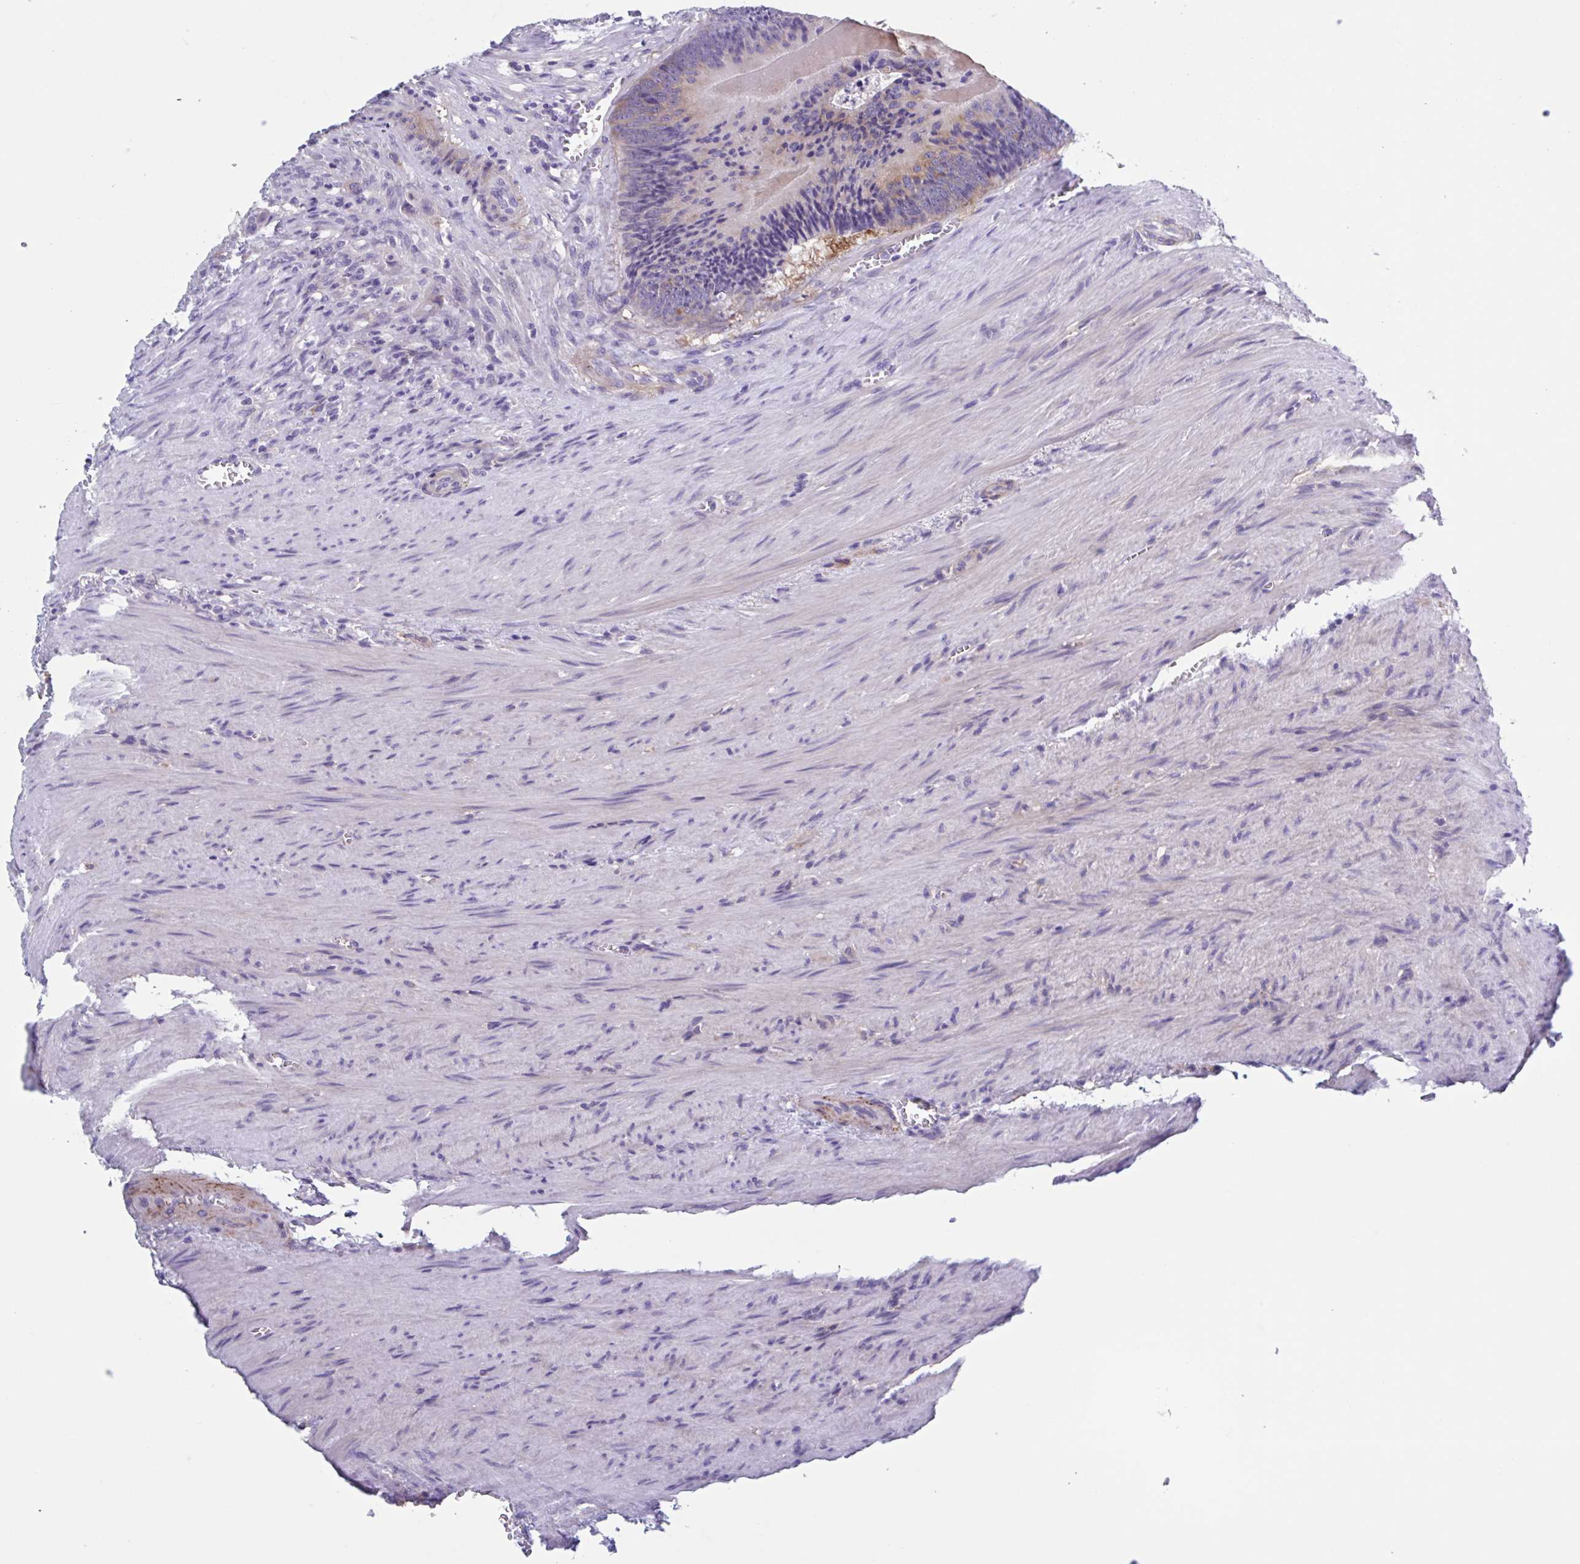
{"staining": {"intensity": "moderate", "quantity": "25%-75%", "location": "cytoplasmic/membranous"}, "tissue": "colorectal cancer", "cell_type": "Tumor cells", "image_type": "cancer", "snomed": [{"axis": "morphology", "description": "Adenocarcinoma, NOS"}, {"axis": "topography", "description": "Colon"}], "caption": "Immunohistochemical staining of colorectal cancer (adenocarcinoma) reveals medium levels of moderate cytoplasmic/membranous protein expression in about 25%-75% of tumor cells.", "gene": "LPIN3", "patient": {"sex": "male", "age": 62}}